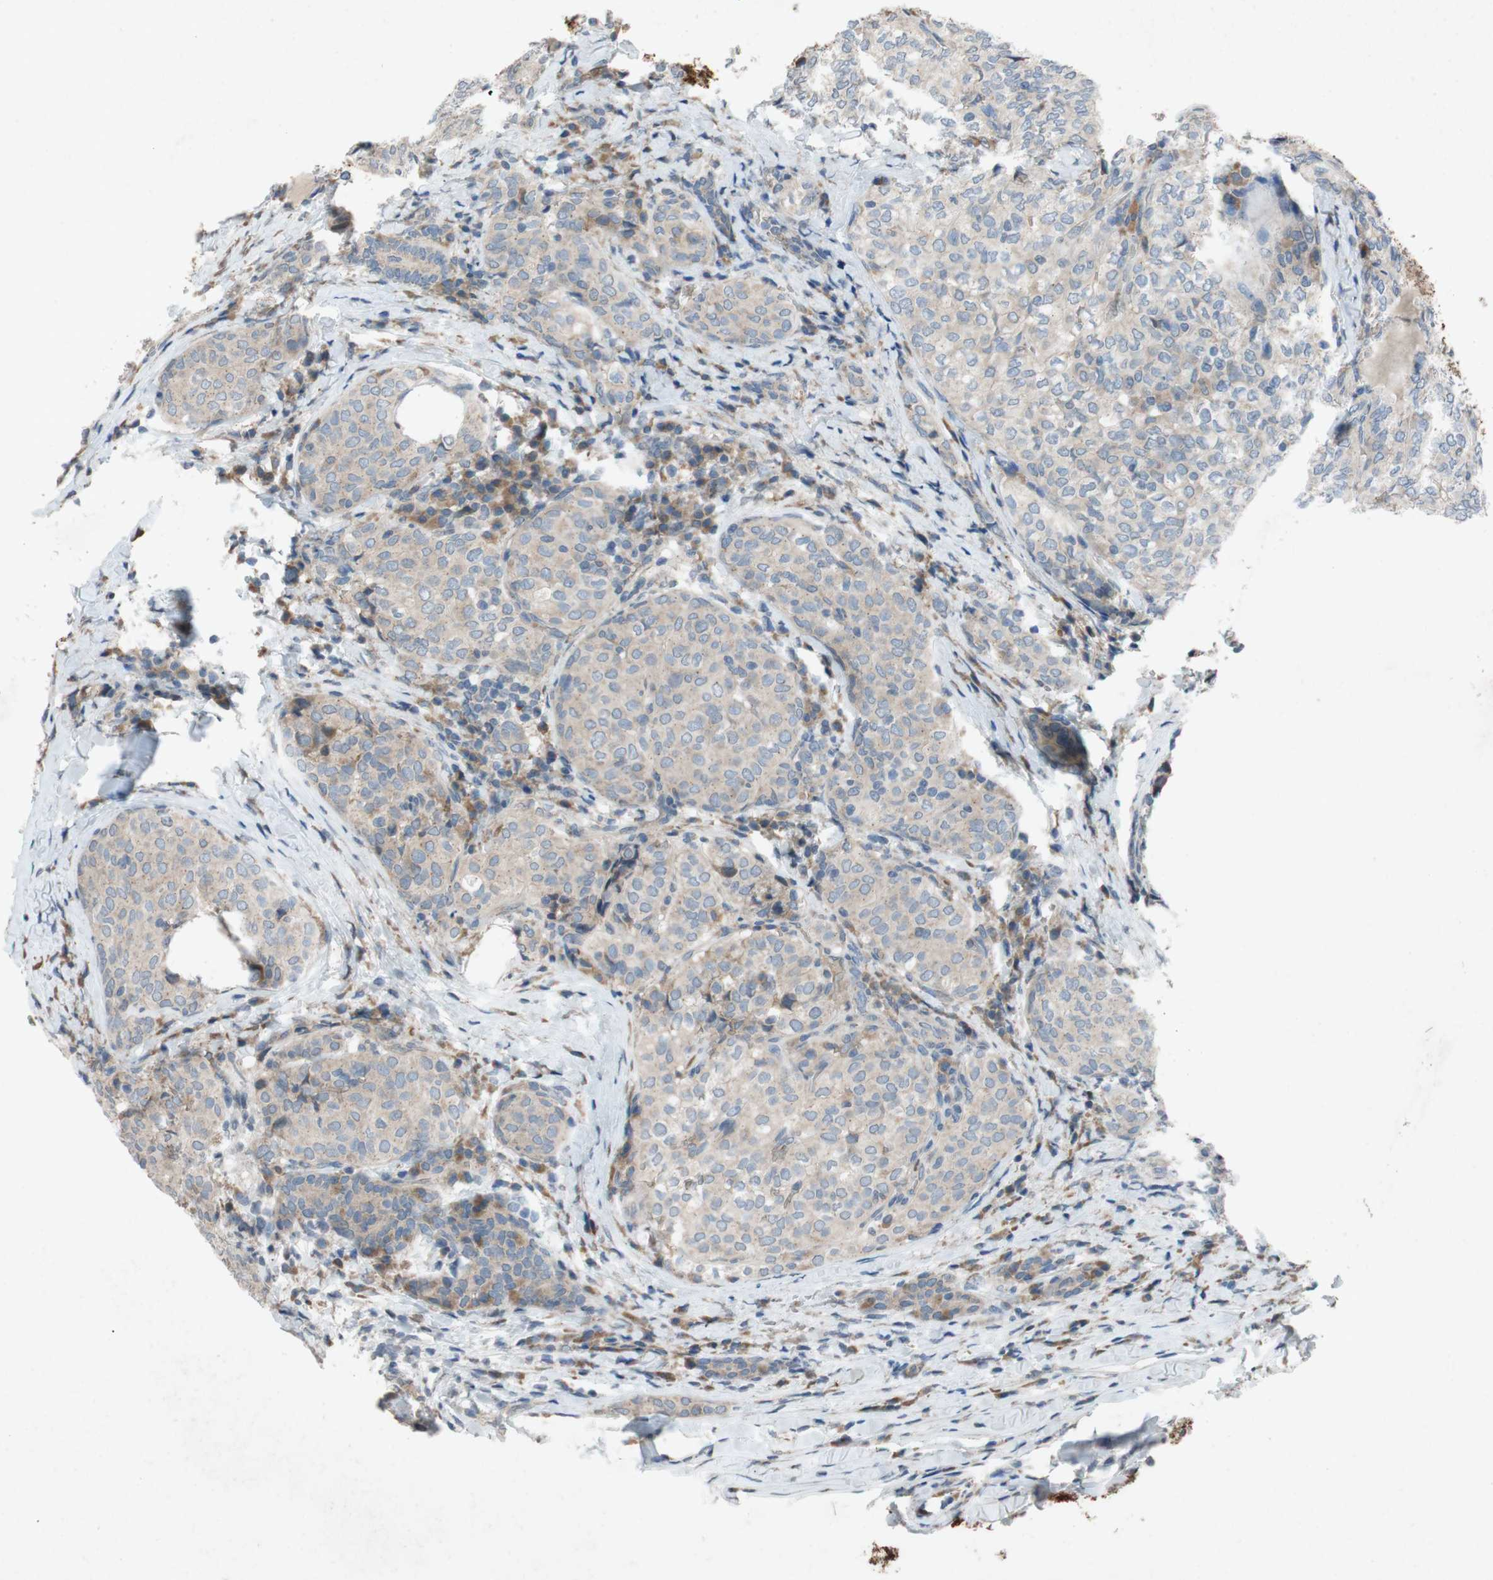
{"staining": {"intensity": "weak", "quantity": ">75%", "location": "cytoplasmic/membranous"}, "tissue": "thyroid cancer", "cell_type": "Tumor cells", "image_type": "cancer", "snomed": [{"axis": "morphology", "description": "Normal tissue, NOS"}, {"axis": "morphology", "description": "Papillary adenocarcinoma, NOS"}, {"axis": "topography", "description": "Thyroid gland"}], "caption": "Immunohistochemistry (IHC) of papillary adenocarcinoma (thyroid) displays low levels of weak cytoplasmic/membranous staining in approximately >75% of tumor cells. (Stains: DAB (3,3'-diaminobenzidine) in brown, nuclei in blue, Microscopy: brightfield microscopy at high magnification).", "gene": "ADD2", "patient": {"sex": "female", "age": 30}}